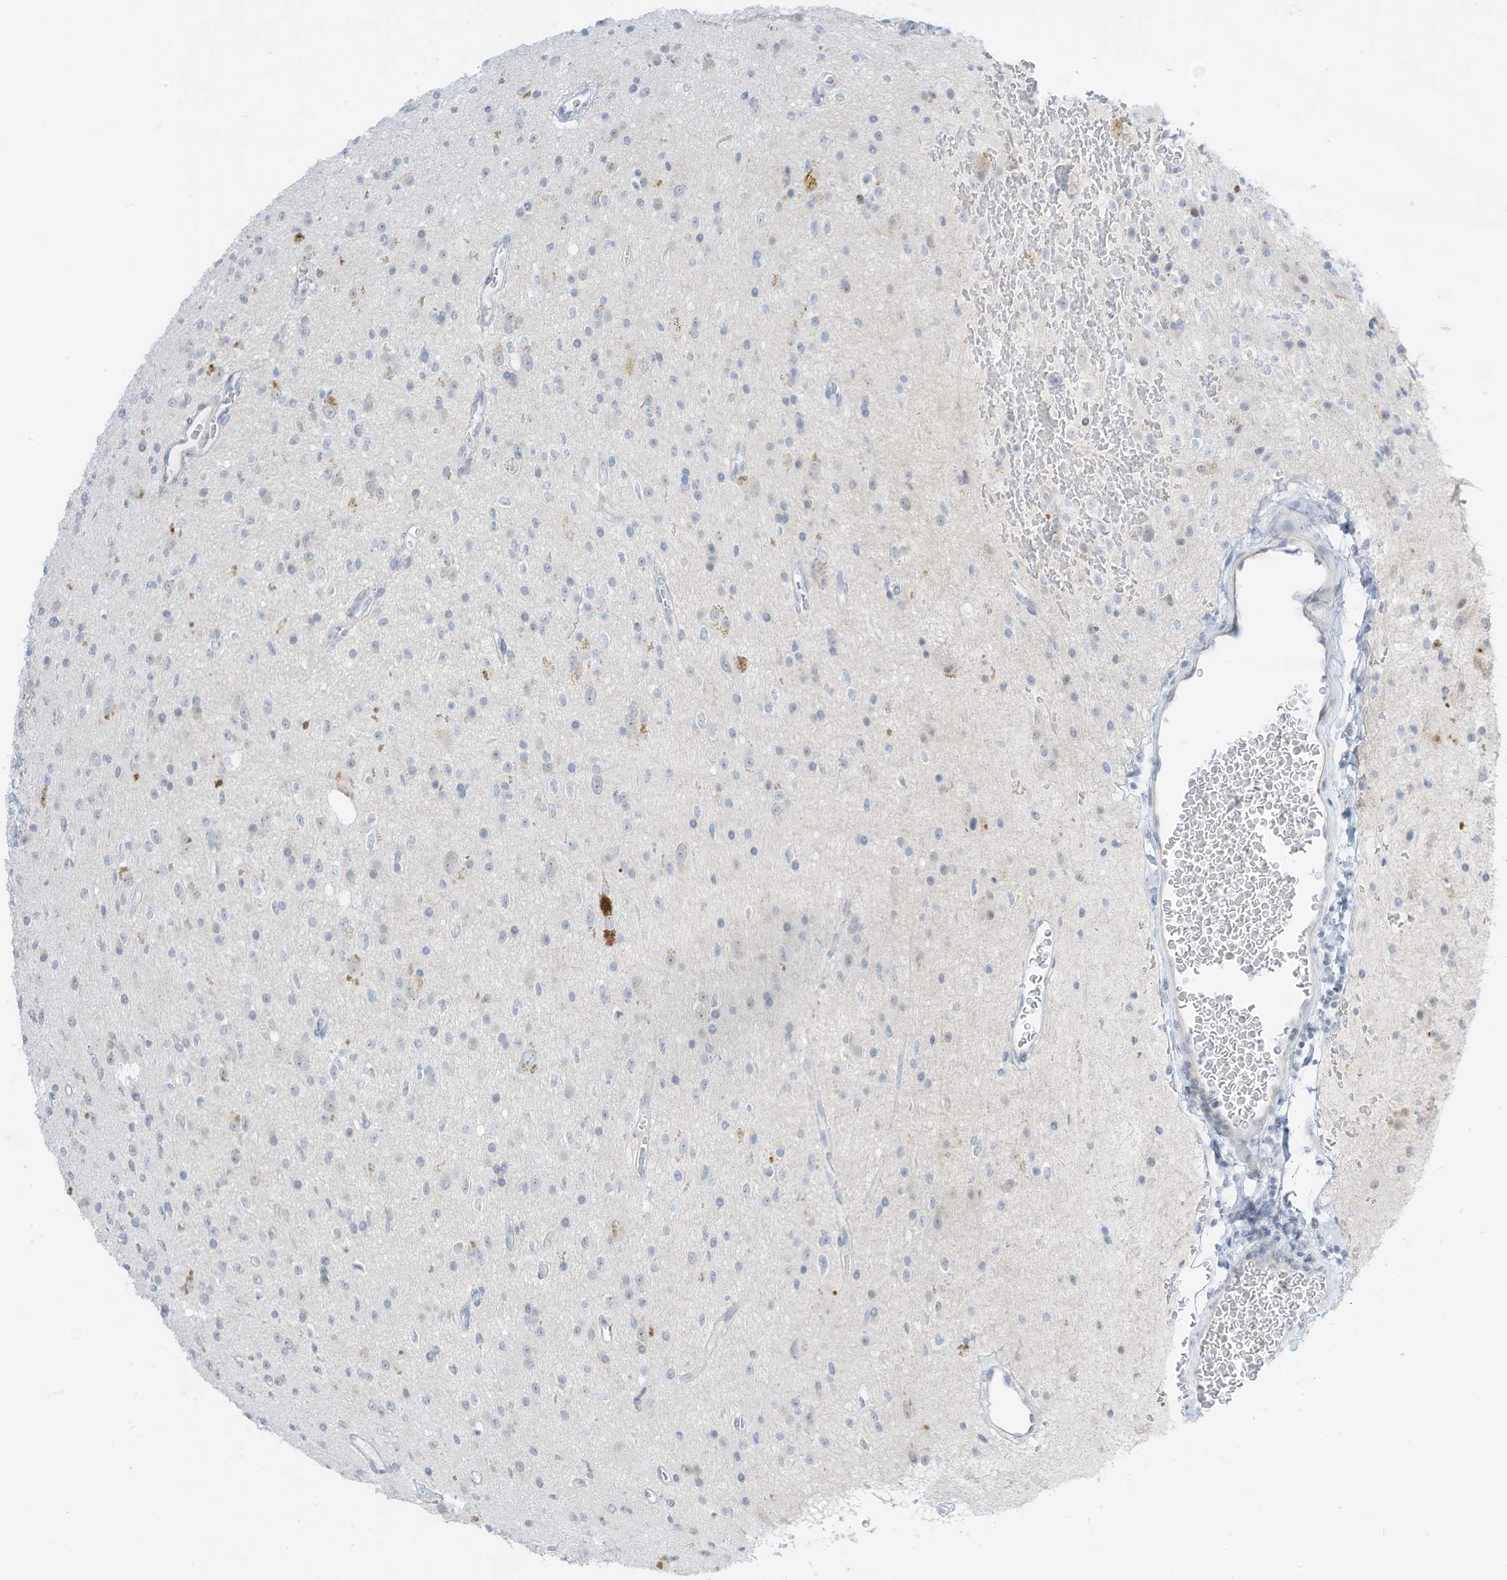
{"staining": {"intensity": "negative", "quantity": "none", "location": "none"}, "tissue": "glioma", "cell_type": "Tumor cells", "image_type": "cancer", "snomed": [{"axis": "morphology", "description": "Glioma, malignant, High grade"}, {"axis": "topography", "description": "Brain"}], "caption": "A high-resolution photomicrograph shows immunohistochemistry (IHC) staining of malignant glioma (high-grade), which exhibits no significant positivity in tumor cells. (Stains: DAB (3,3'-diaminobenzidine) IHC with hematoxylin counter stain, Microscopy: brightfield microscopy at high magnification).", "gene": "ASPRV1", "patient": {"sex": "male", "age": 34}}